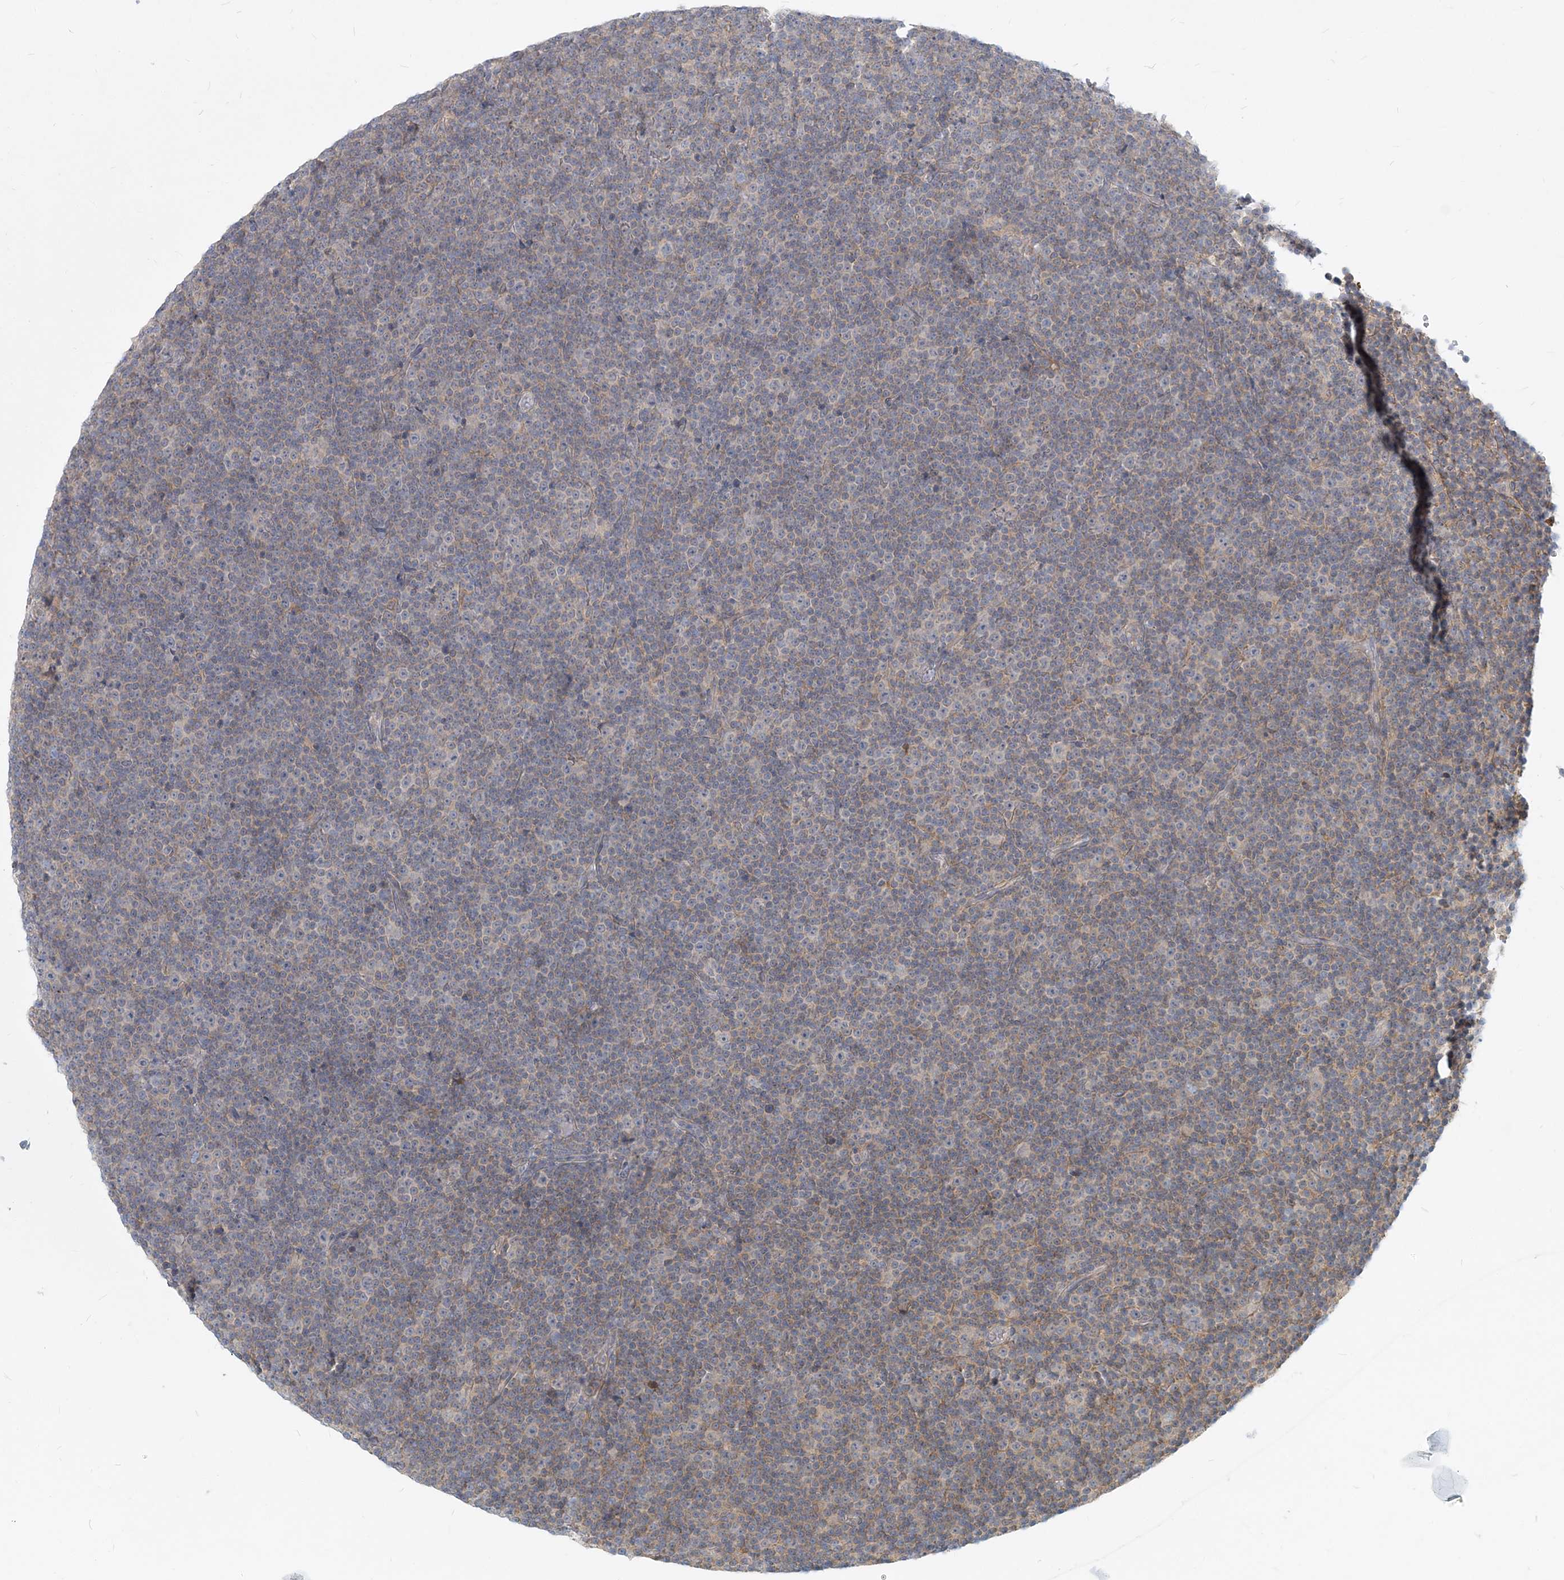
{"staining": {"intensity": "negative", "quantity": "none", "location": "none"}, "tissue": "lymphoma", "cell_type": "Tumor cells", "image_type": "cancer", "snomed": [{"axis": "morphology", "description": "Malignant lymphoma, non-Hodgkin's type, Low grade"}, {"axis": "topography", "description": "Lymph node"}], "caption": "A histopathology image of human lymphoma is negative for staining in tumor cells.", "gene": "GMPPA", "patient": {"sex": "female", "age": 67}}